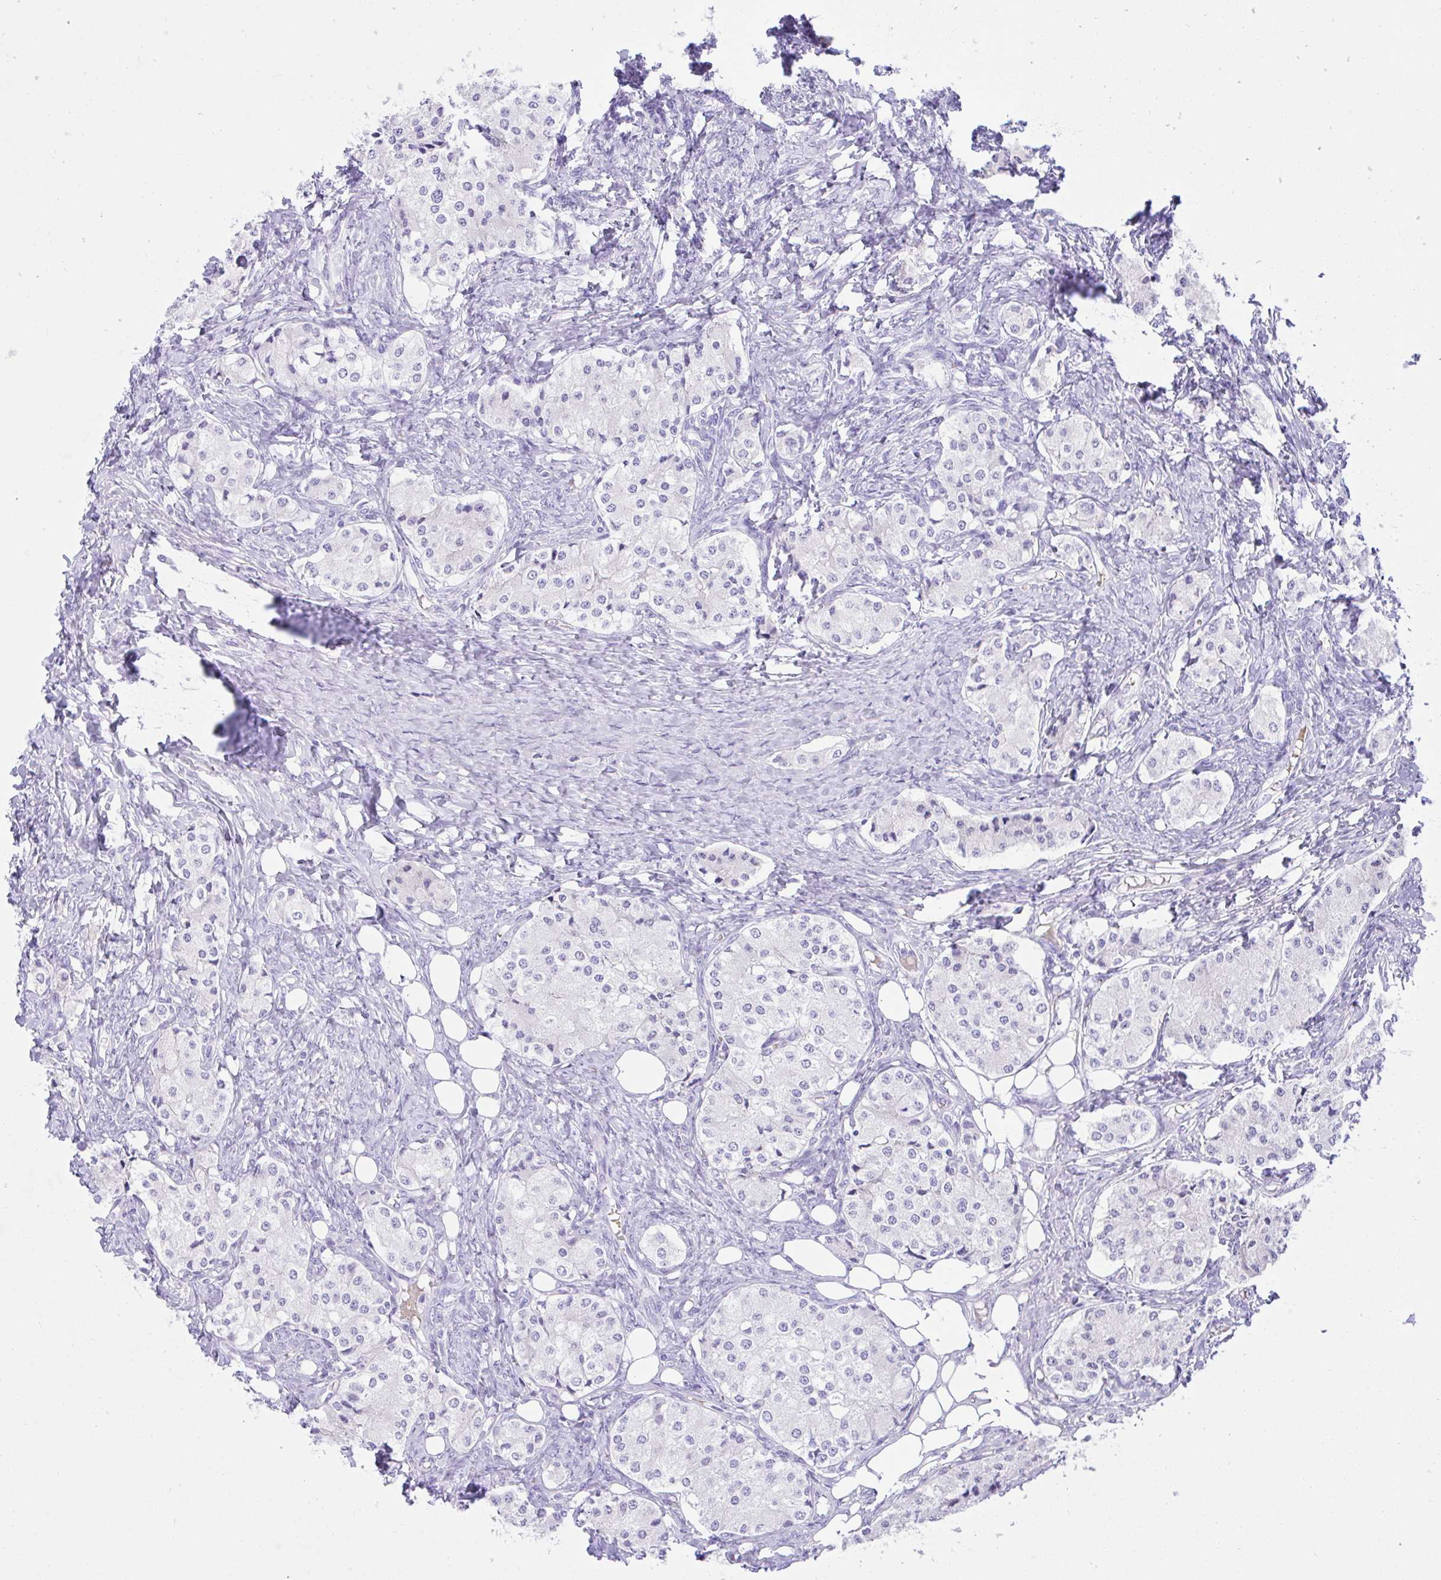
{"staining": {"intensity": "negative", "quantity": "none", "location": "none"}, "tissue": "carcinoid", "cell_type": "Tumor cells", "image_type": "cancer", "snomed": [{"axis": "morphology", "description": "Carcinoid, malignant, NOS"}, {"axis": "topography", "description": "Colon"}], "caption": "High magnification brightfield microscopy of carcinoid (malignant) stained with DAB (brown) and counterstained with hematoxylin (blue): tumor cells show no significant positivity.", "gene": "SEL1L2", "patient": {"sex": "female", "age": 52}}